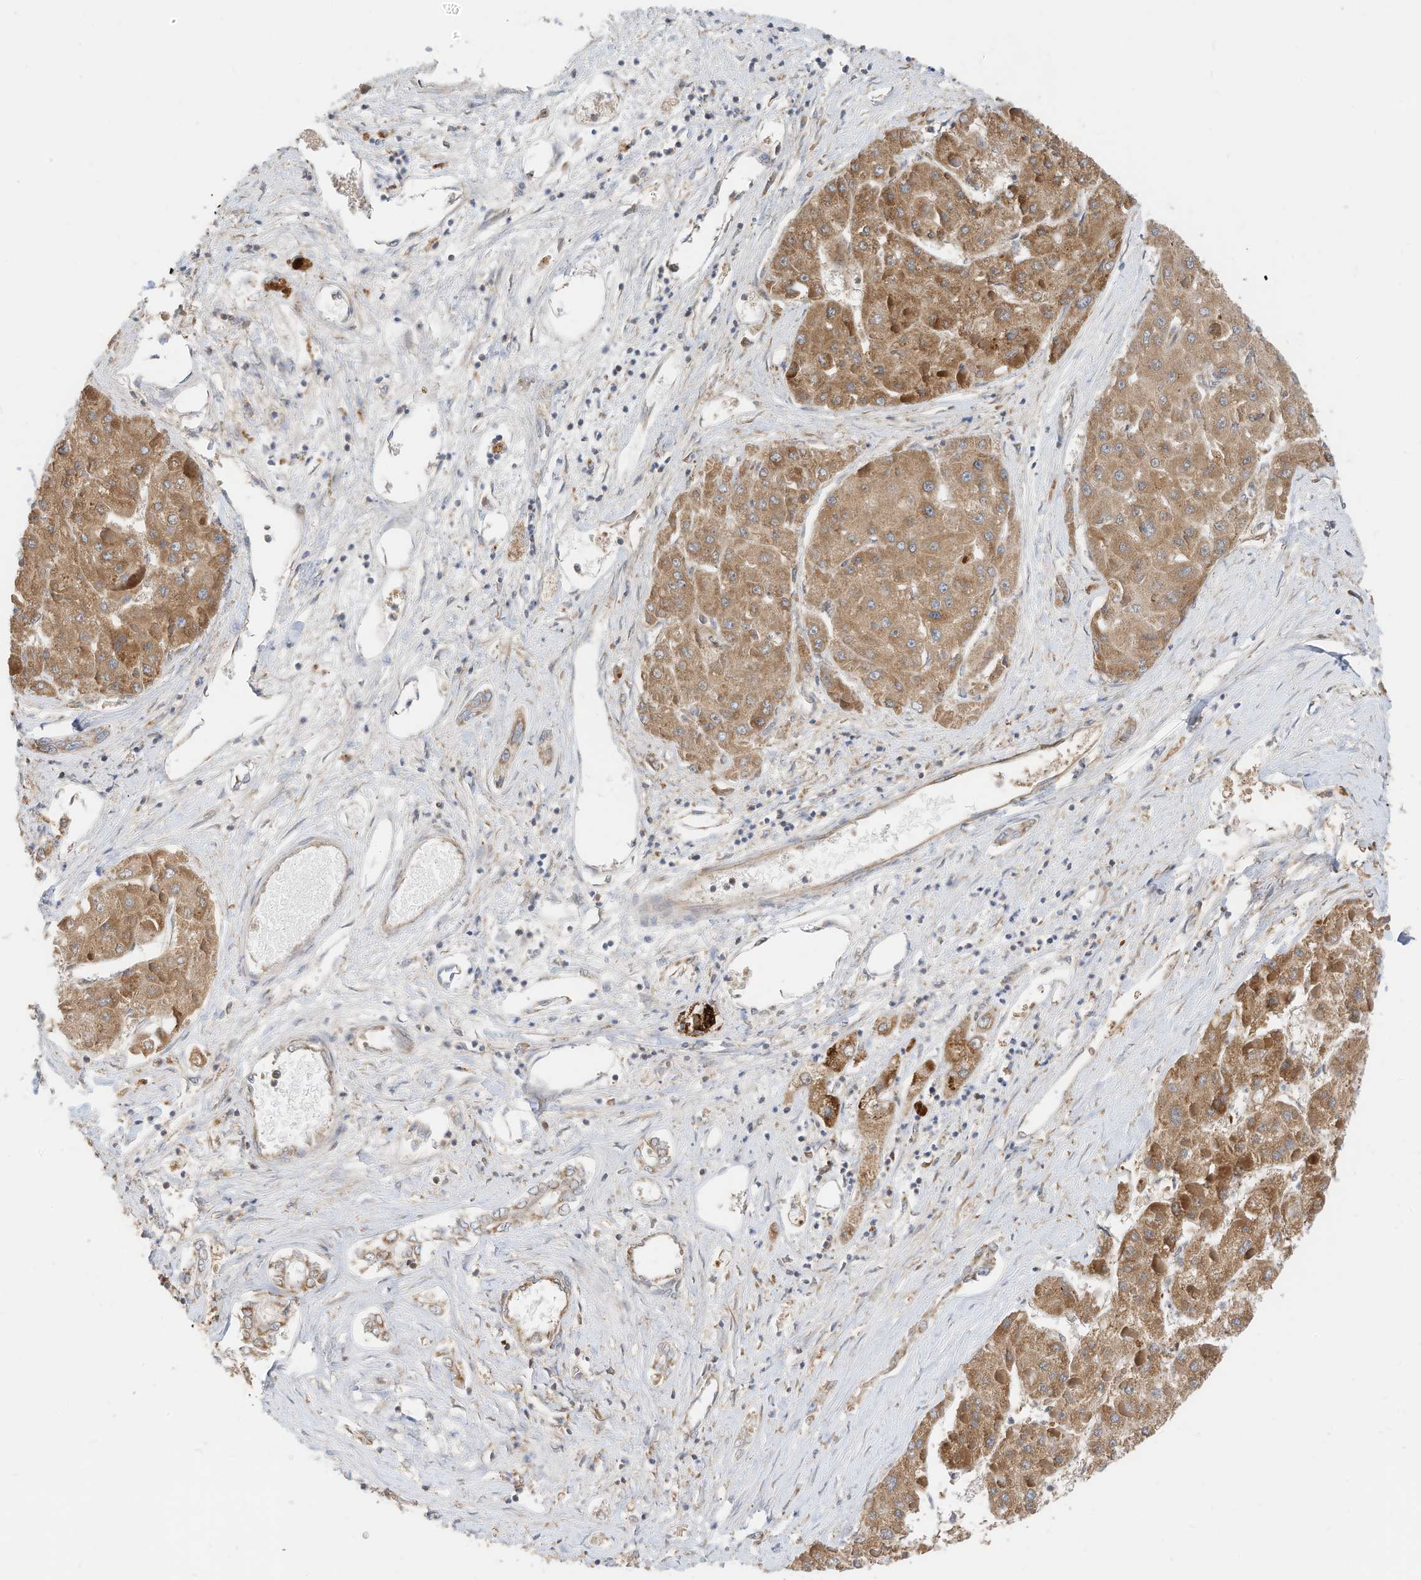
{"staining": {"intensity": "moderate", "quantity": ">75%", "location": "cytoplasmic/membranous"}, "tissue": "liver cancer", "cell_type": "Tumor cells", "image_type": "cancer", "snomed": [{"axis": "morphology", "description": "Carcinoma, Hepatocellular, NOS"}, {"axis": "topography", "description": "Liver"}], "caption": "Tumor cells demonstrate medium levels of moderate cytoplasmic/membranous positivity in approximately >75% of cells in human hepatocellular carcinoma (liver).", "gene": "METTL6", "patient": {"sex": "female", "age": 73}}